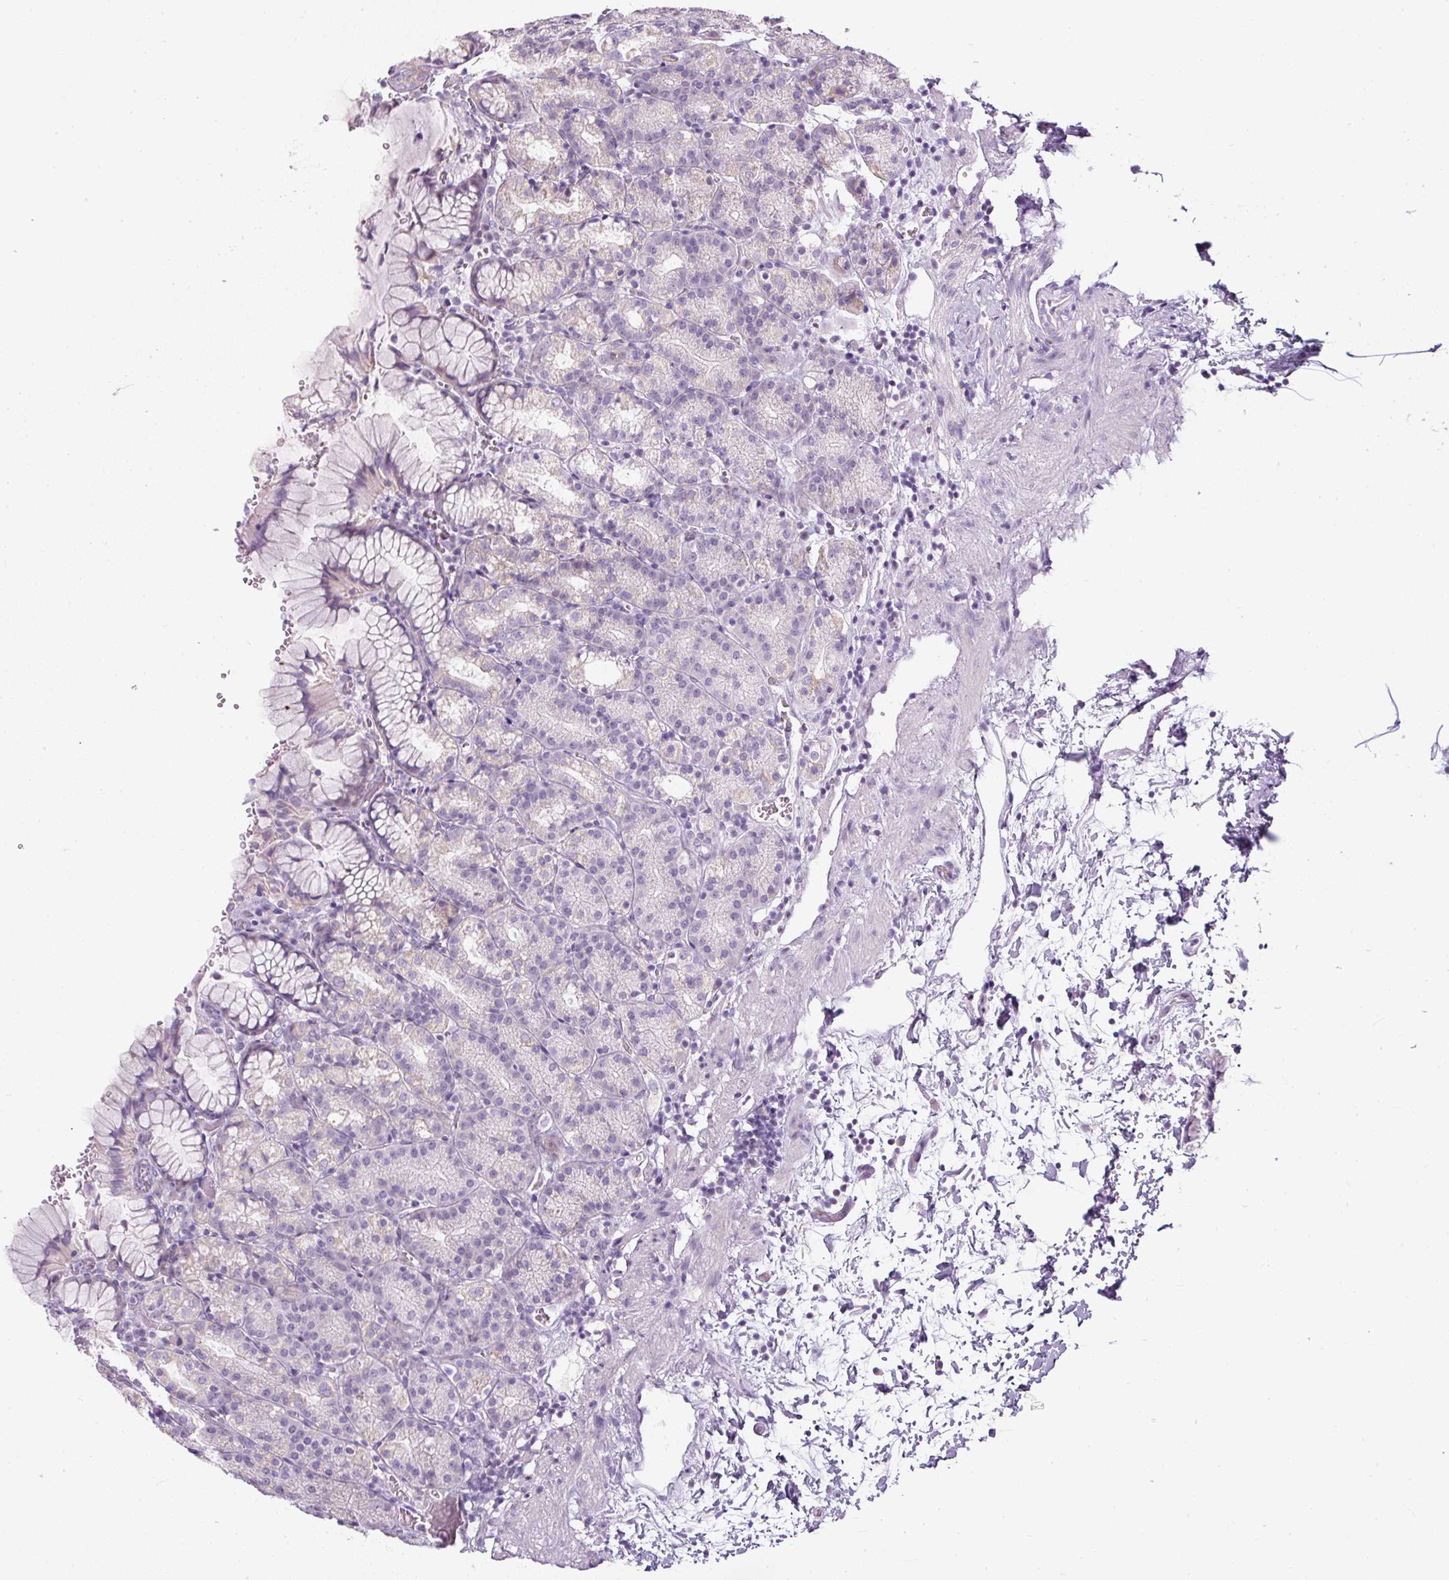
{"staining": {"intensity": "negative", "quantity": "none", "location": "none"}, "tissue": "stomach", "cell_type": "Glandular cells", "image_type": "normal", "snomed": [{"axis": "morphology", "description": "Normal tissue, NOS"}, {"axis": "topography", "description": "Stomach, upper"}], "caption": "DAB (3,3'-diaminobenzidine) immunohistochemical staining of normal human stomach exhibits no significant positivity in glandular cells. The staining was performed using DAB (3,3'-diaminobenzidine) to visualize the protein expression in brown, while the nuclei were stained in blue with hematoxylin (Magnification: 20x).", "gene": "FGFBP3", "patient": {"sex": "female", "age": 81}}